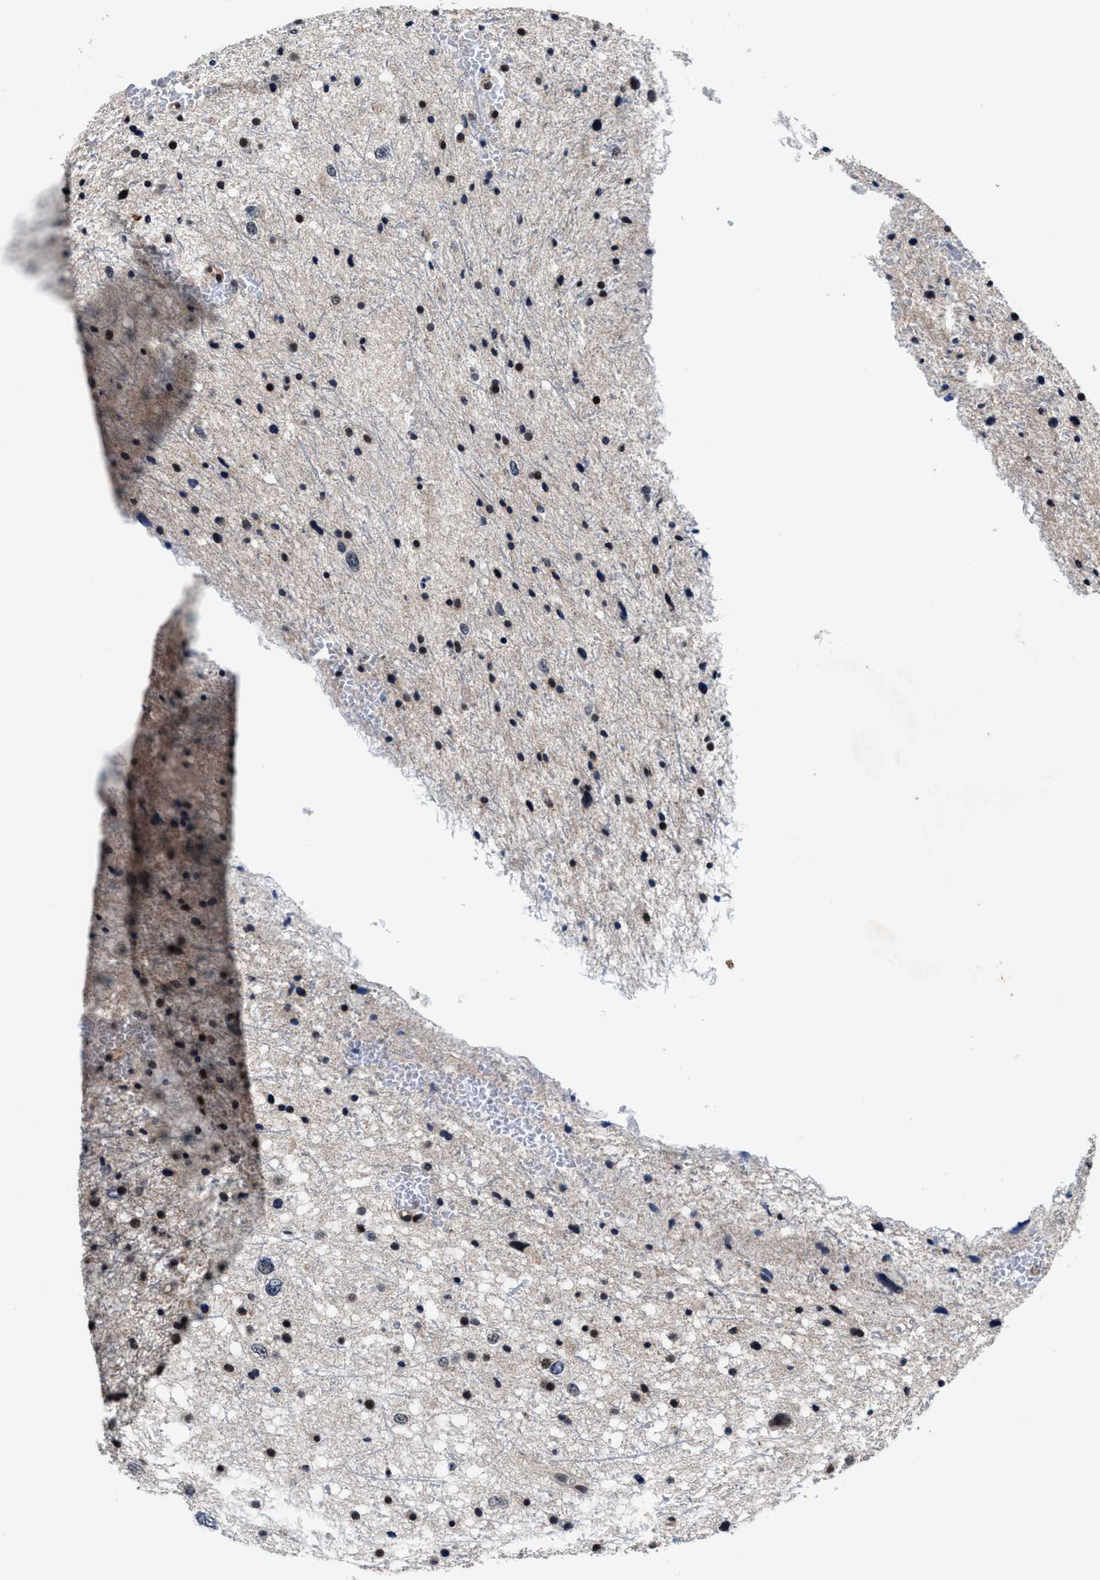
{"staining": {"intensity": "strong", "quantity": ">75%", "location": "nuclear"}, "tissue": "glioma", "cell_type": "Tumor cells", "image_type": "cancer", "snomed": [{"axis": "morphology", "description": "Glioma, malignant, Low grade"}, {"axis": "topography", "description": "Brain"}], "caption": "Glioma was stained to show a protein in brown. There is high levels of strong nuclear positivity in approximately >75% of tumor cells. The staining is performed using DAB brown chromogen to label protein expression. The nuclei are counter-stained blue using hematoxylin.", "gene": "USP16", "patient": {"sex": "female", "age": 37}}